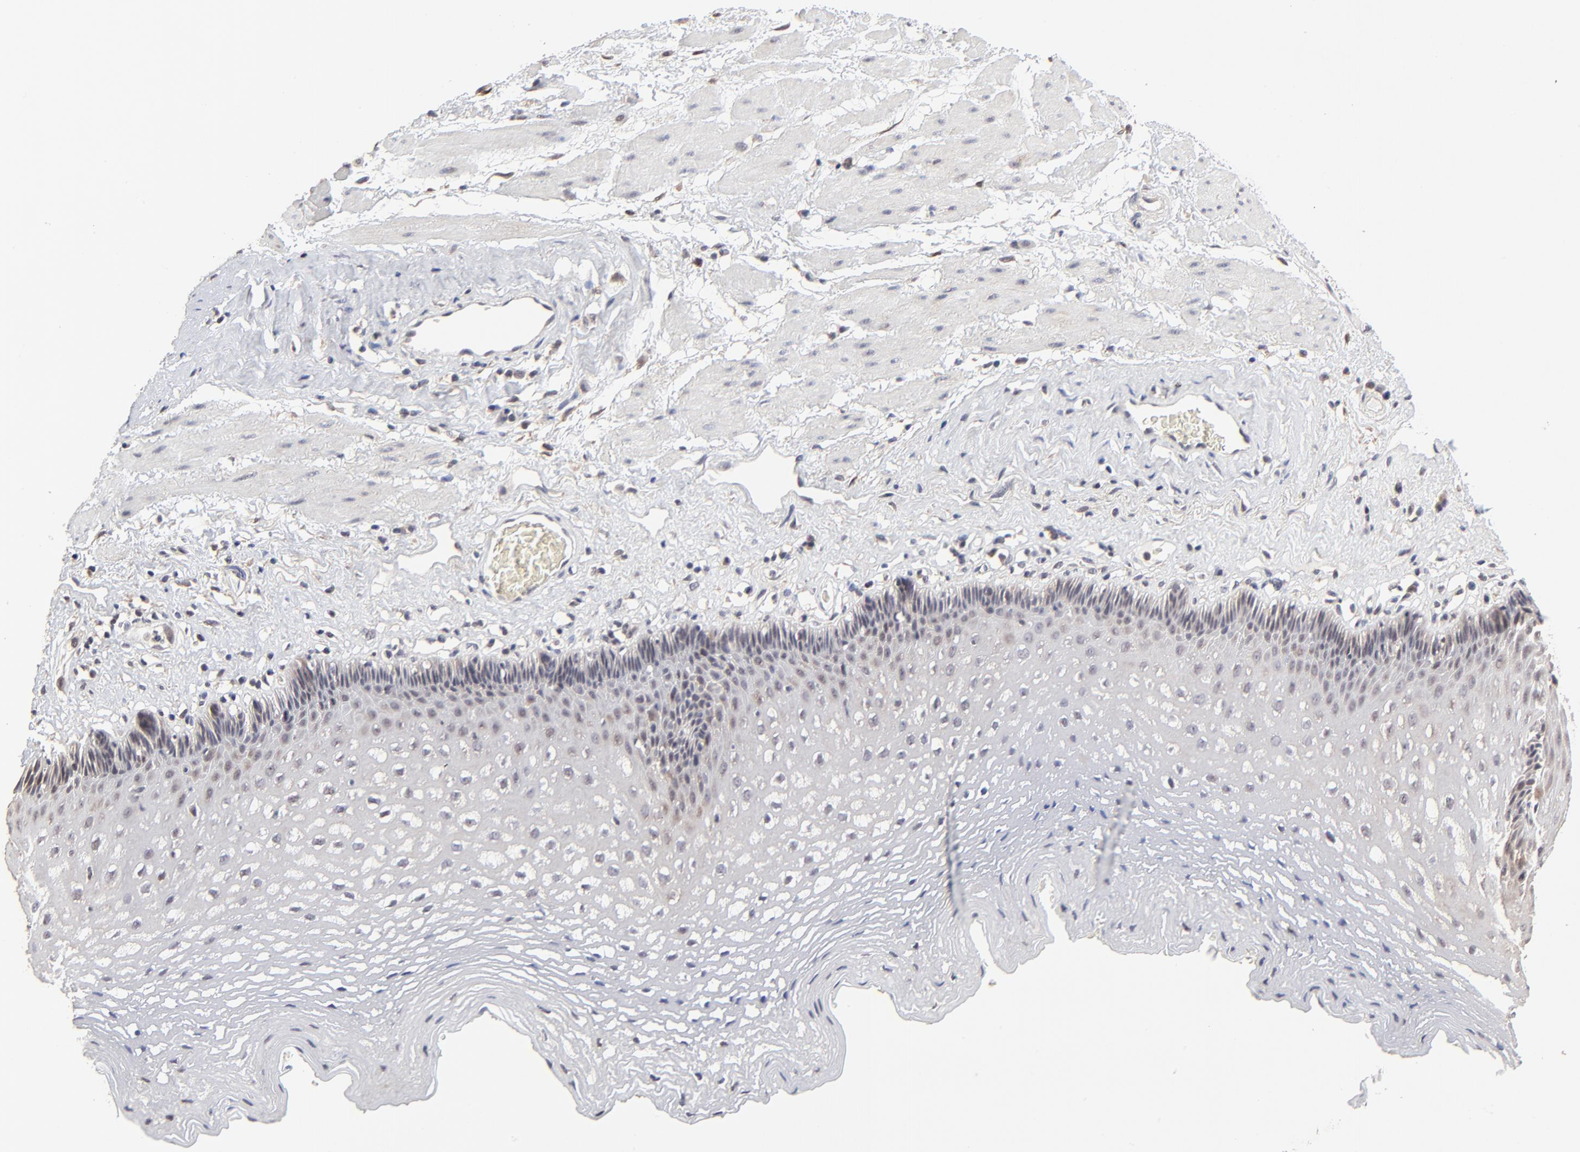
{"staining": {"intensity": "weak", "quantity": "<25%", "location": "nuclear"}, "tissue": "esophagus", "cell_type": "Squamous epithelial cells", "image_type": "normal", "snomed": [{"axis": "morphology", "description": "Normal tissue, NOS"}, {"axis": "topography", "description": "Esophagus"}], "caption": "The photomicrograph reveals no staining of squamous epithelial cells in unremarkable esophagus.", "gene": "FRMD8", "patient": {"sex": "female", "age": 70}}